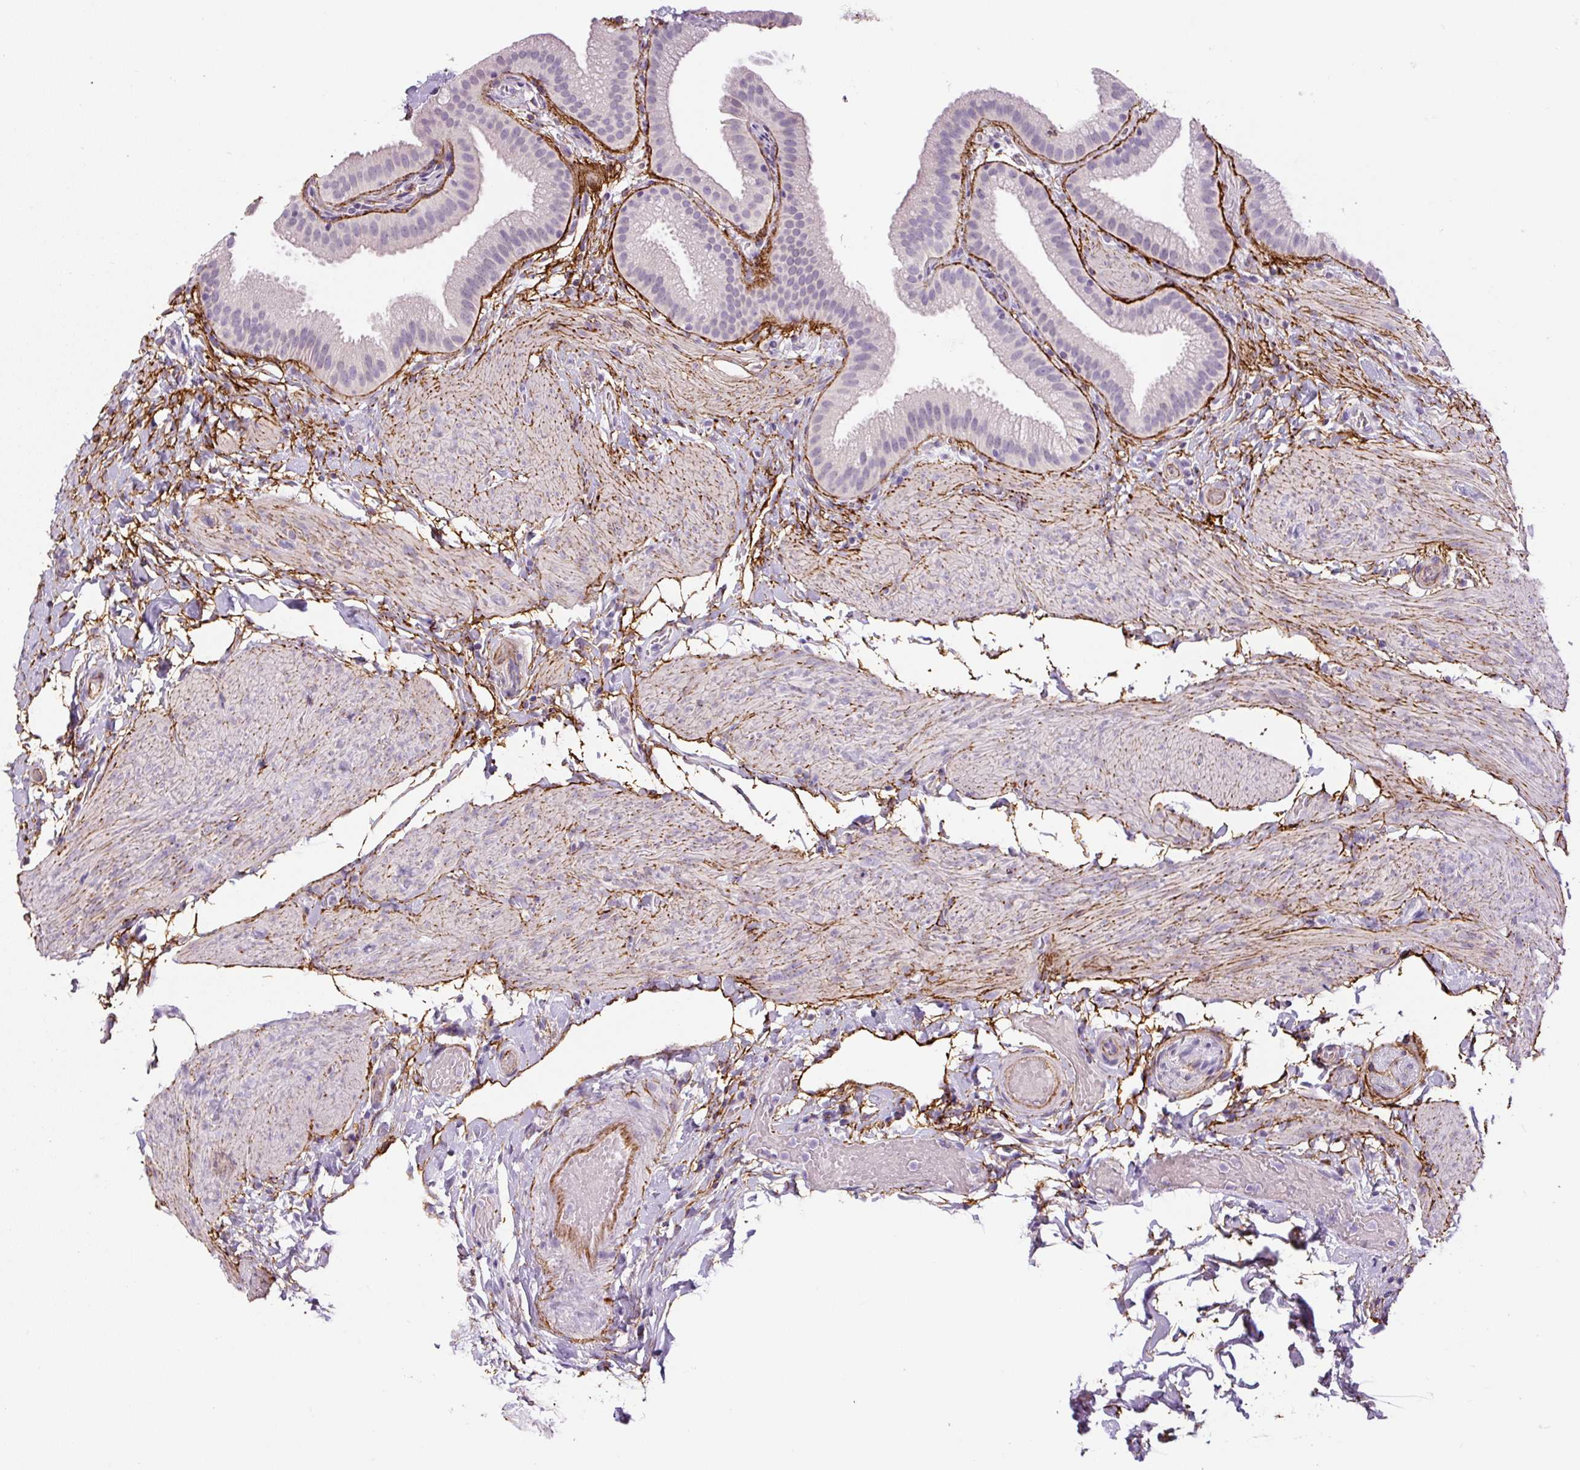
{"staining": {"intensity": "negative", "quantity": "none", "location": "none"}, "tissue": "gallbladder", "cell_type": "Glandular cells", "image_type": "normal", "snomed": [{"axis": "morphology", "description": "Normal tissue, NOS"}, {"axis": "topography", "description": "Gallbladder"}], "caption": "Immunohistochemistry (IHC) micrograph of unremarkable gallbladder: gallbladder stained with DAB displays no significant protein expression in glandular cells.", "gene": "FBN1", "patient": {"sex": "female", "age": 63}}